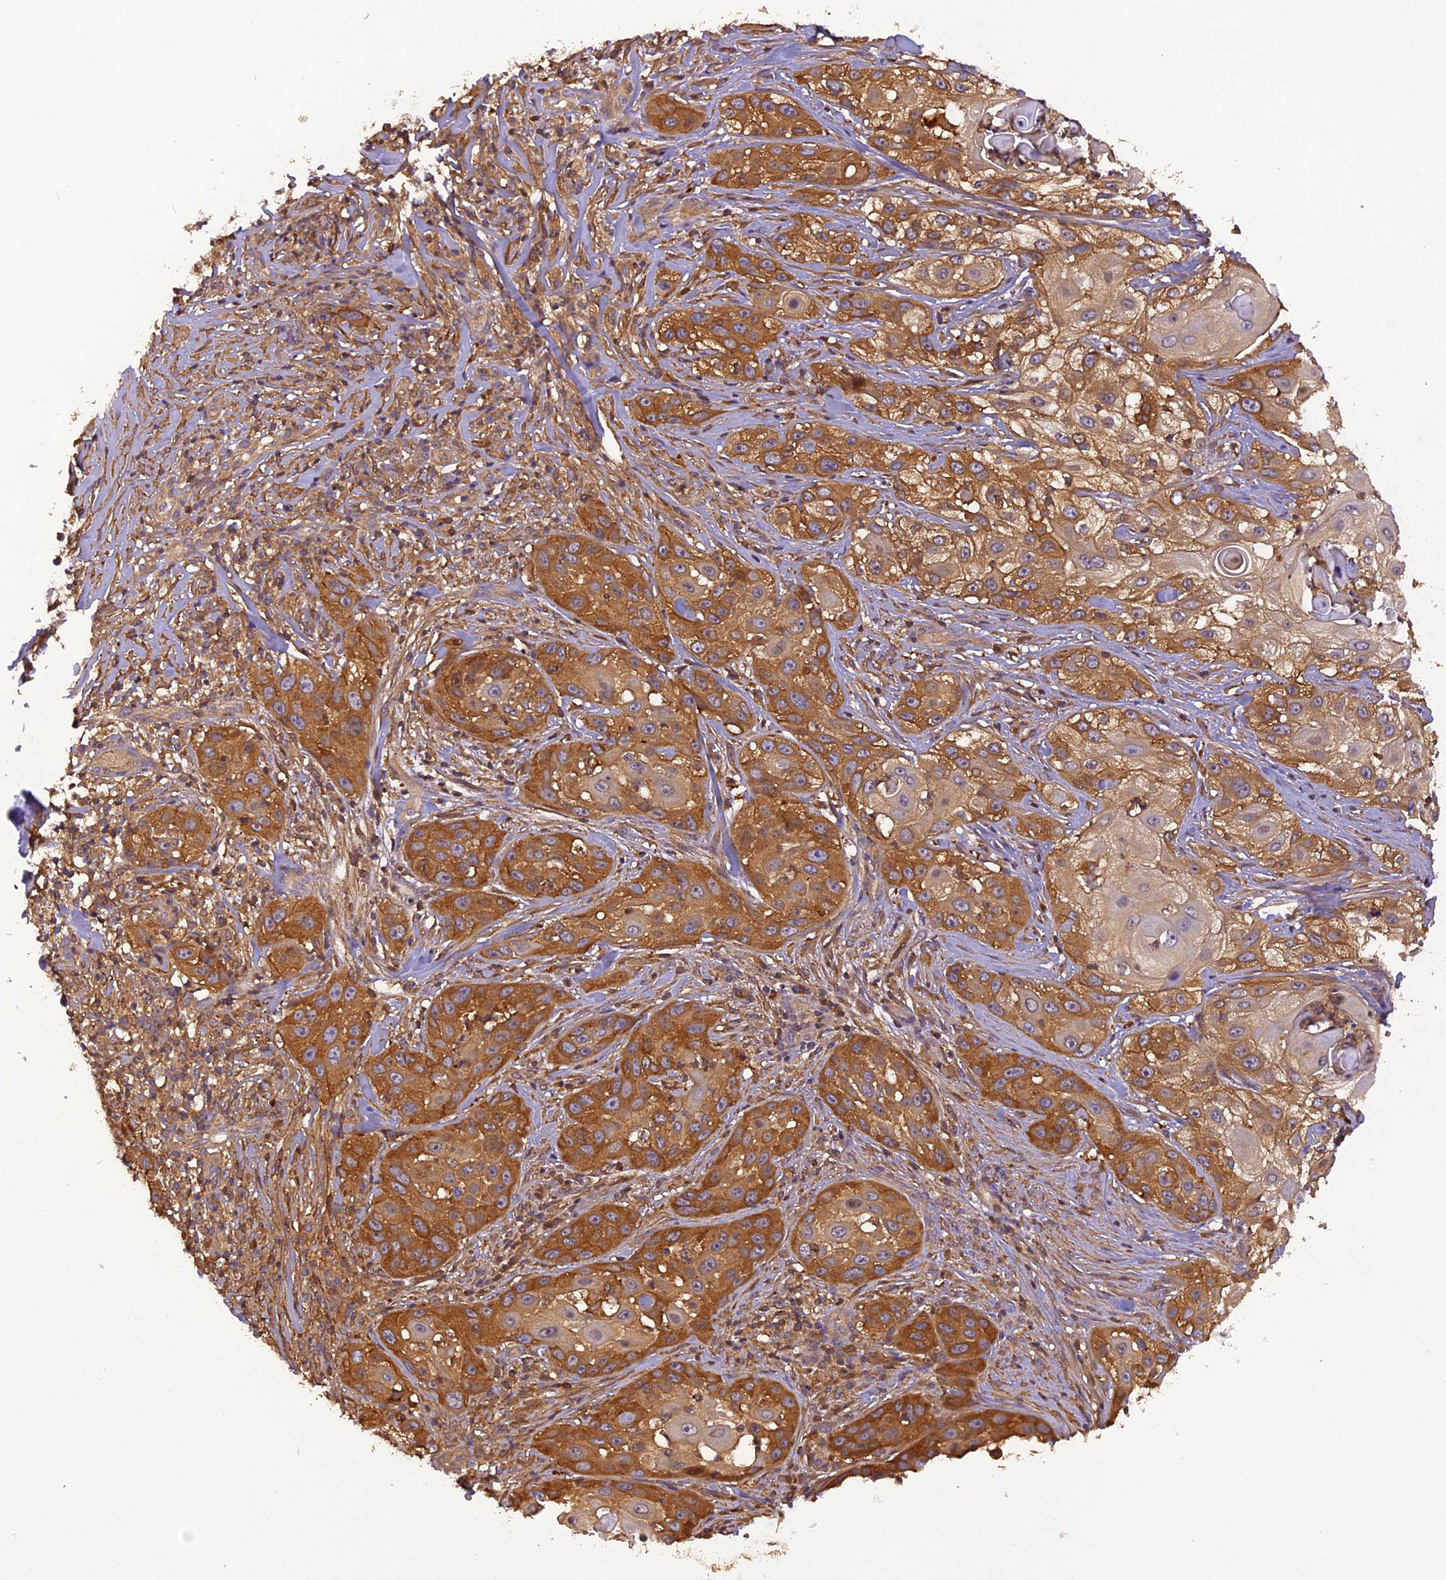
{"staining": {"intensity": "moderate", "quantity": ">75%", "location": "cytoplasmic/membranous"}, "tissue": "skin cancer", "cell_type": "Tumor cells", "image_type": "cancer", "snomed": [{"axis": "morphology", "description": "Squamous cell carcinoma, NOS"}, {"axis": "topography", "description": "Skin"}], "caption": "Skin cancer stained with IHC demonstrates moderate cytoplasmic/membranous expression in approximately >75% of tumor cells.", "gene": "STOML1", "patient": {"sex": "female", "age": 44}}